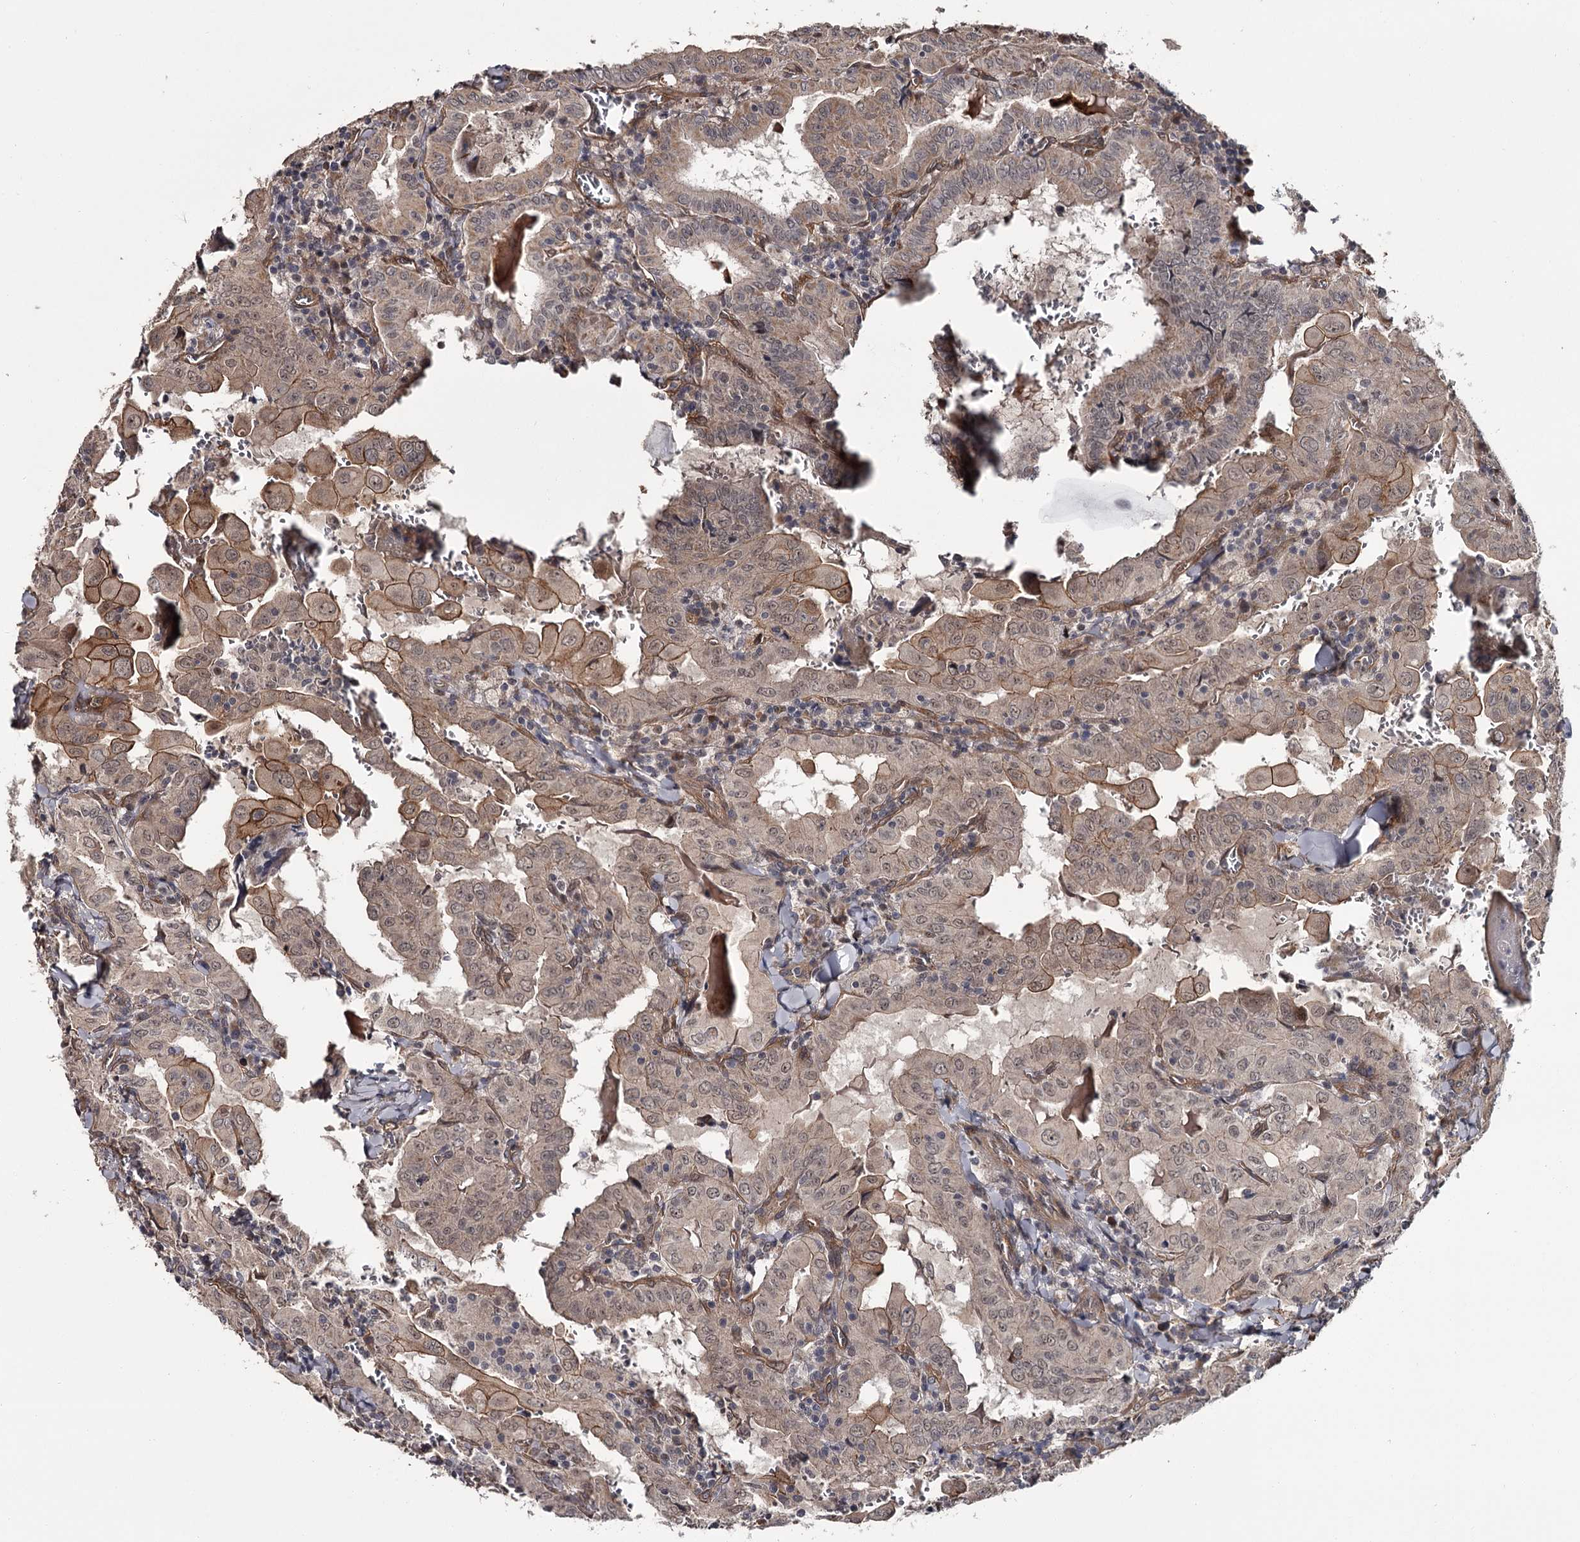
{"staining": {"intensity": "weak", "quantity": ">75%", "location": "cytoplasmic/membranous,nuclear"}, "tissue": "thyroid cancer", "cell_type": "Tumor cells", "image_type": "cancer", "snomed": [{"axis": "morphology", "description": "Papillary adenocarcinoma, NOS"}, {"axis": "topography", "description": "Thyroid gland"}], "caption": "Protein staining of thyroid cancer tissue reveals weak cytoplasmic/membranous and nuclear positivity in approximately >75% of tumor cells.", "gene": "CDC42EP2", "patient": {"sex": "female", "age": 72}}